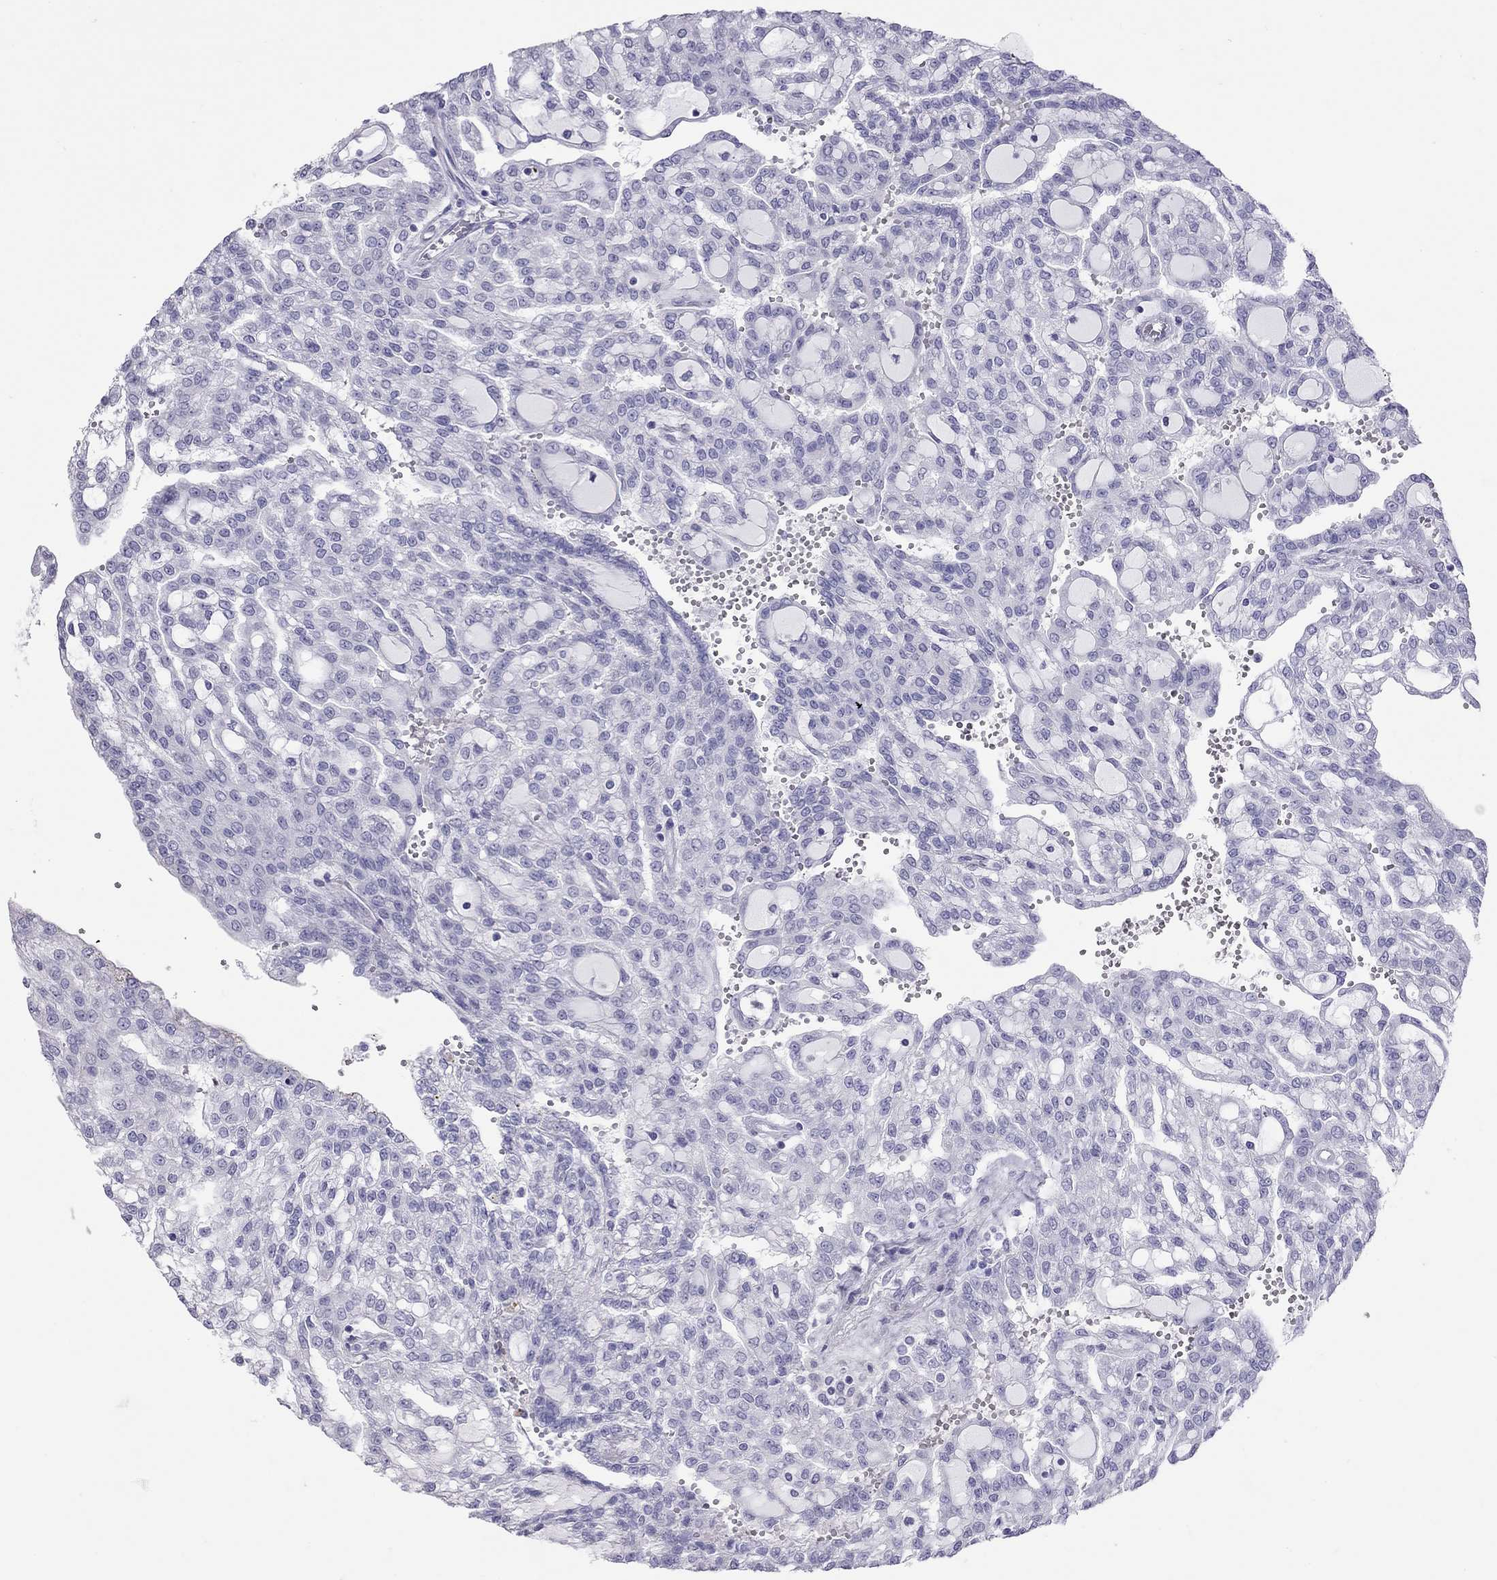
{"staining": {"intensity": "negative", "quantity": "none", "location": "none"}, "tissue": "renal cancer", "cell_type": "Tumor cells", "image_type": "cancer", "snomed": [{"axis": "morphology", "description": "Adenocarcinoma, NOS"}, {"axis": "topography", "description": "Kidney"}], "caption": "The micrograph exhibits no significant expression in tumor cells of renal adenocarcinoma.", "gene": "STAG3", "patient": {"sex": "male", "age": 63}}